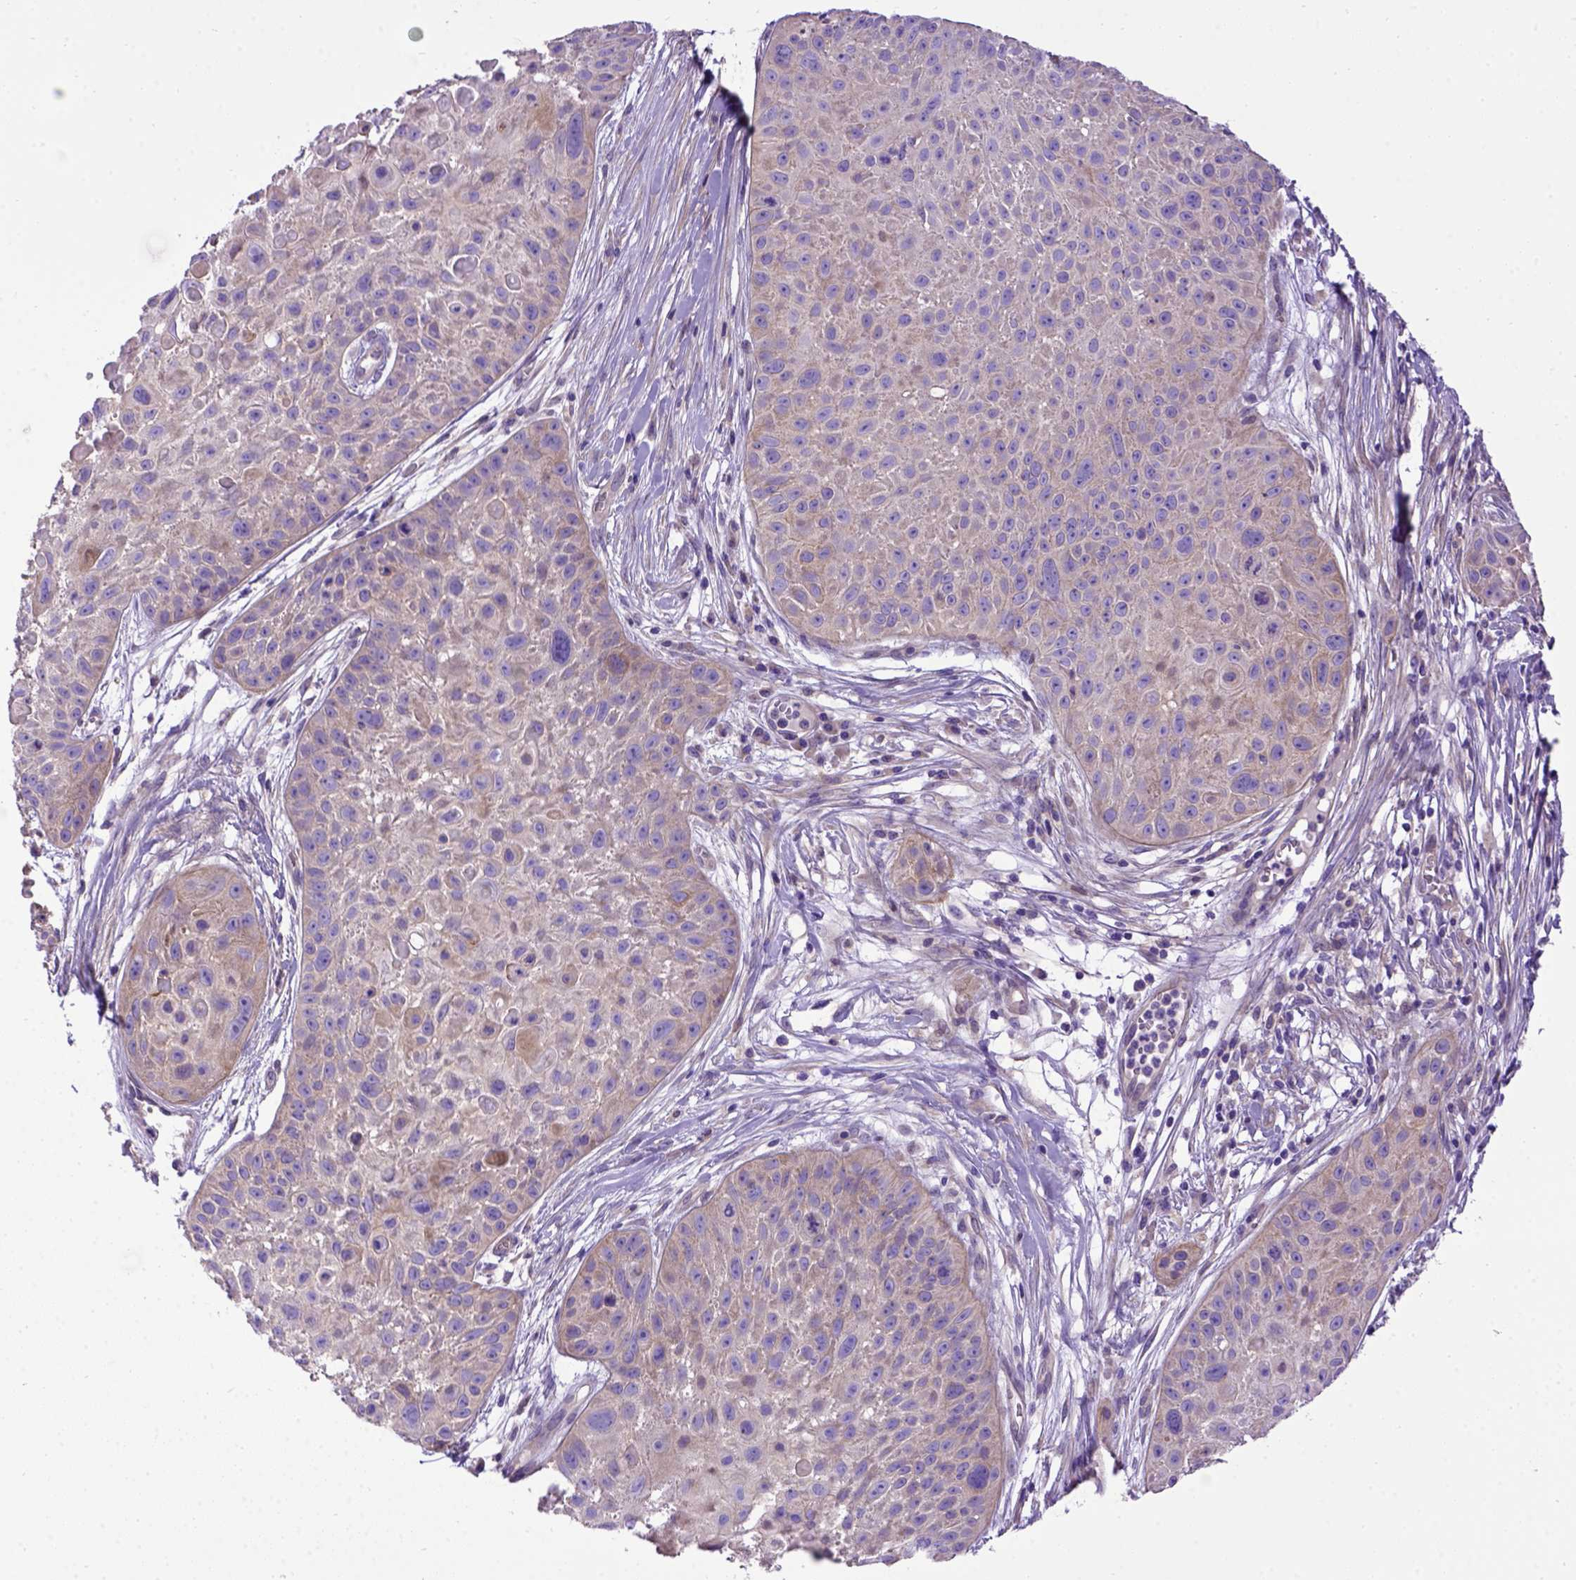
{"staining": {"intensity": "negative", "quantity": "none", "location": "none"}, "tissue": "skin cancer", "cell_type": "Tumor cells", "image_type": "cancer", "snomed": [{"axis": "morphology", "description": "Squamous cell carcinoma, NOS"}, {"axis": "topography", "description": "Skin"}, {"axis": "topography", "description": "Anal"}], "caption": "Immunohistochemistry (IHC) image of neoplastic tissue: human skin cancer stained with DAB (3,3'-diaminobenzidine) exhibits no significant protein positivity in tumor cells.", "gene": "ADAM12", "patient": {"sex": "female", "age": 75}}